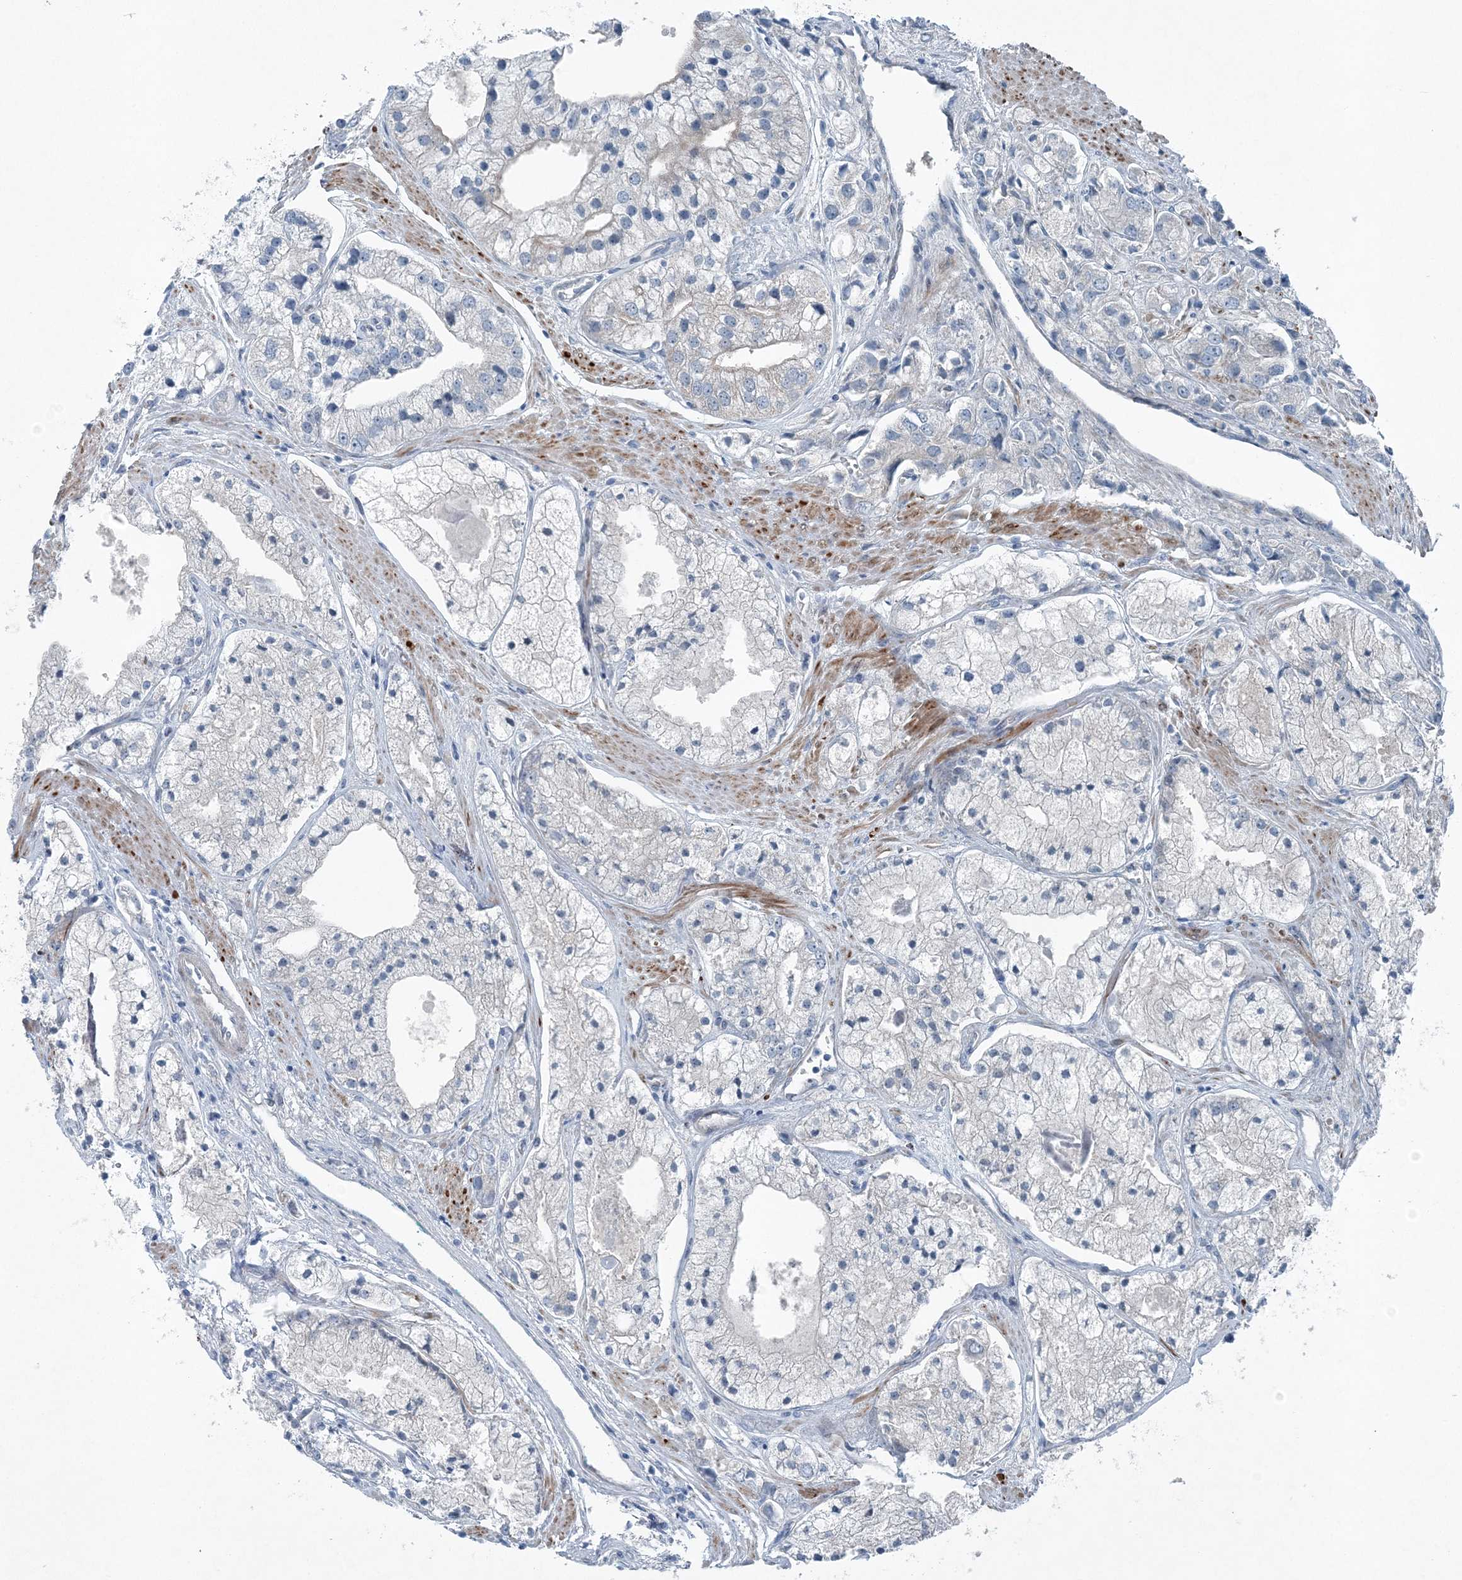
{"staining": {"intensity": "negative", "quantity": "none", "location": "none"}, "tissue": "prostate cancer", "cell_type": "Tumor cells", "image_type": "cancer", "snomed": [{"axis": "morphology", "description": "Adenocarcinoma, High grade"}, {"axis": "topography", "description": "Prostate"}], "caption": "IHC micrograph of prostate cancer (high-grade adenocarcinoma) stained for a protein (brown), which exhibits no expression in tumor cells.", "gene": "KIAA1586", "patient": {"sex": "male", "age": 50}}